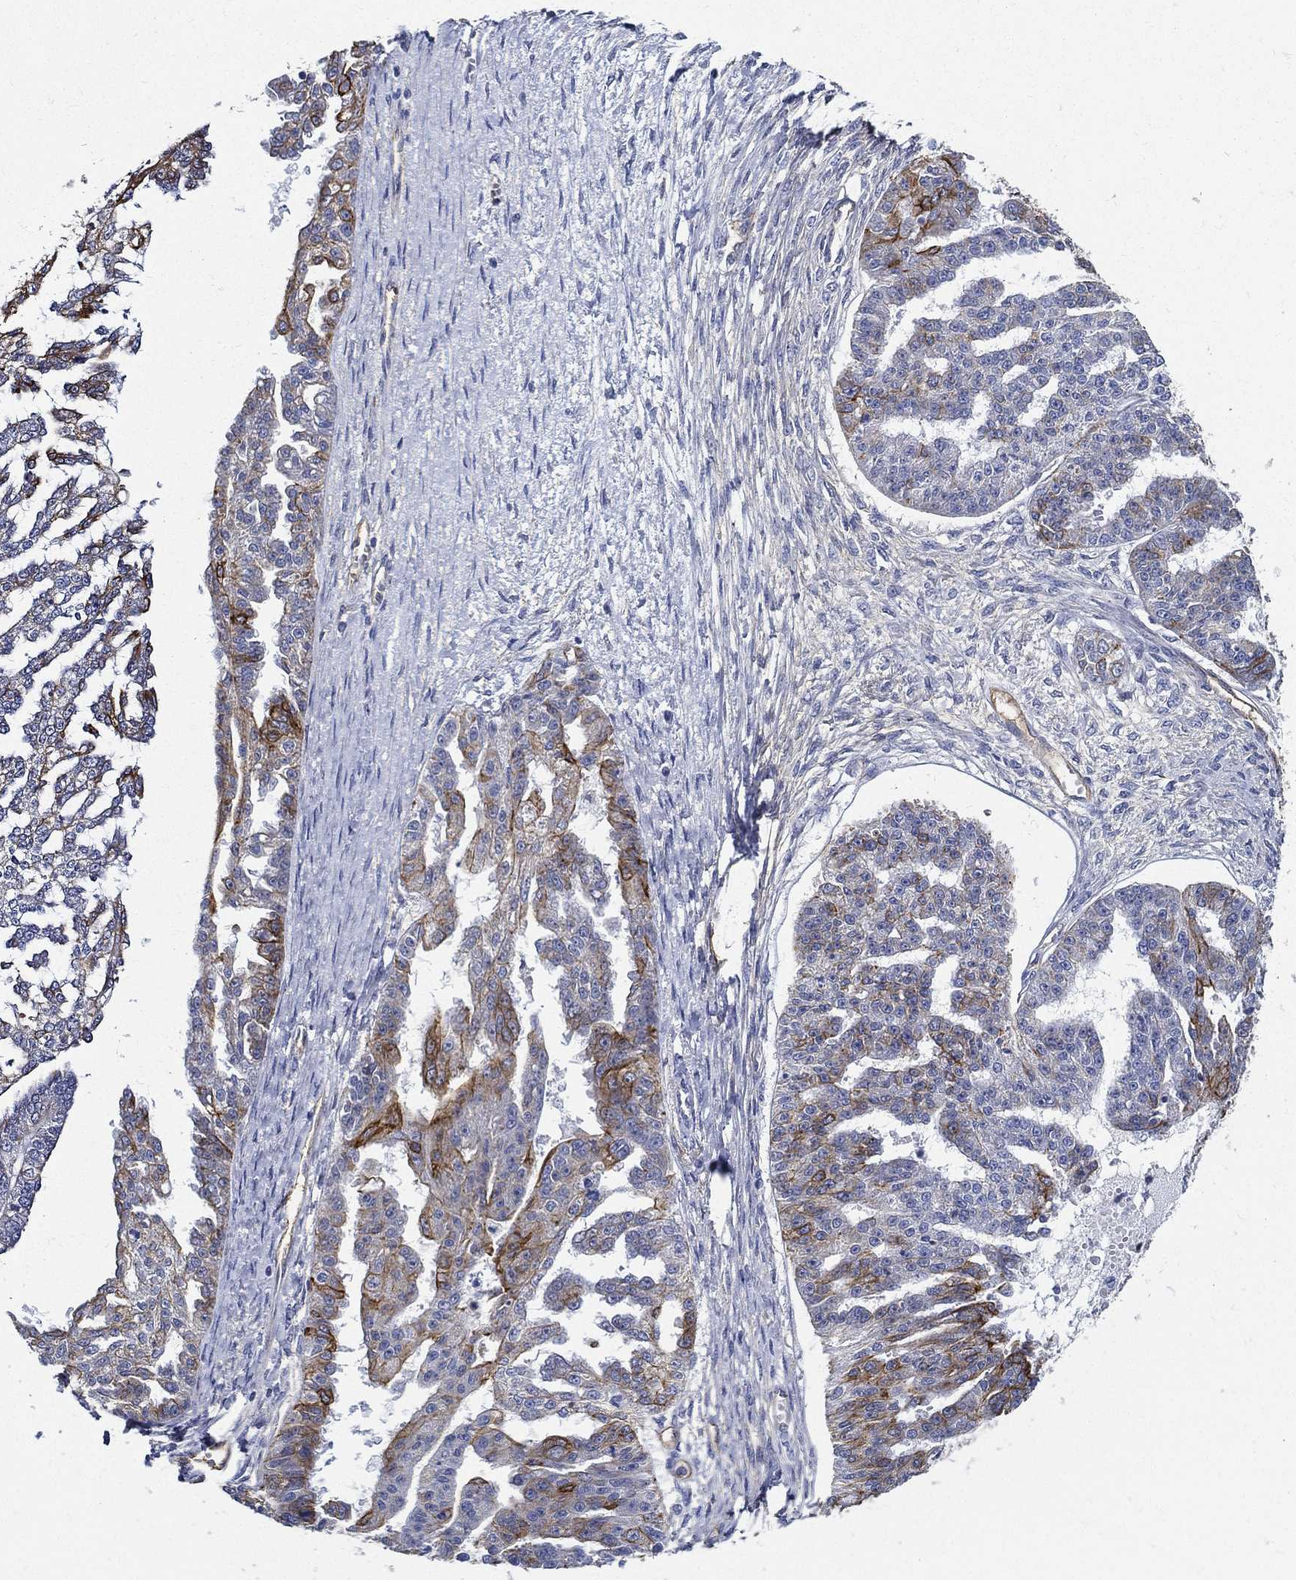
{"staining": {"intensity": "strong", "quantity": "<25%", "location": "cytoplasmic/membranous"}, "tissue": "ovarian cancer", "cell_type": "Tumor cells", "image_type": "cancer", "snomed": [{"axis": "morphology", "description": "Cystadenocarcinoma, serous, NOS"}, {"axis": "topography", "description": "Ovary"}], "caption": "Tumor cells show medium levels of strong cytoplasmic/membranous expression in approximately <25% of cells in human serous cystadenocarcinoma (ovarian). (DAB (3,3'-diaminobenzidine) = brown stain, brightfield microscopy at high magnification).", "gene": "NEDD9", "patient": {"sex": "female", "age": 58}}